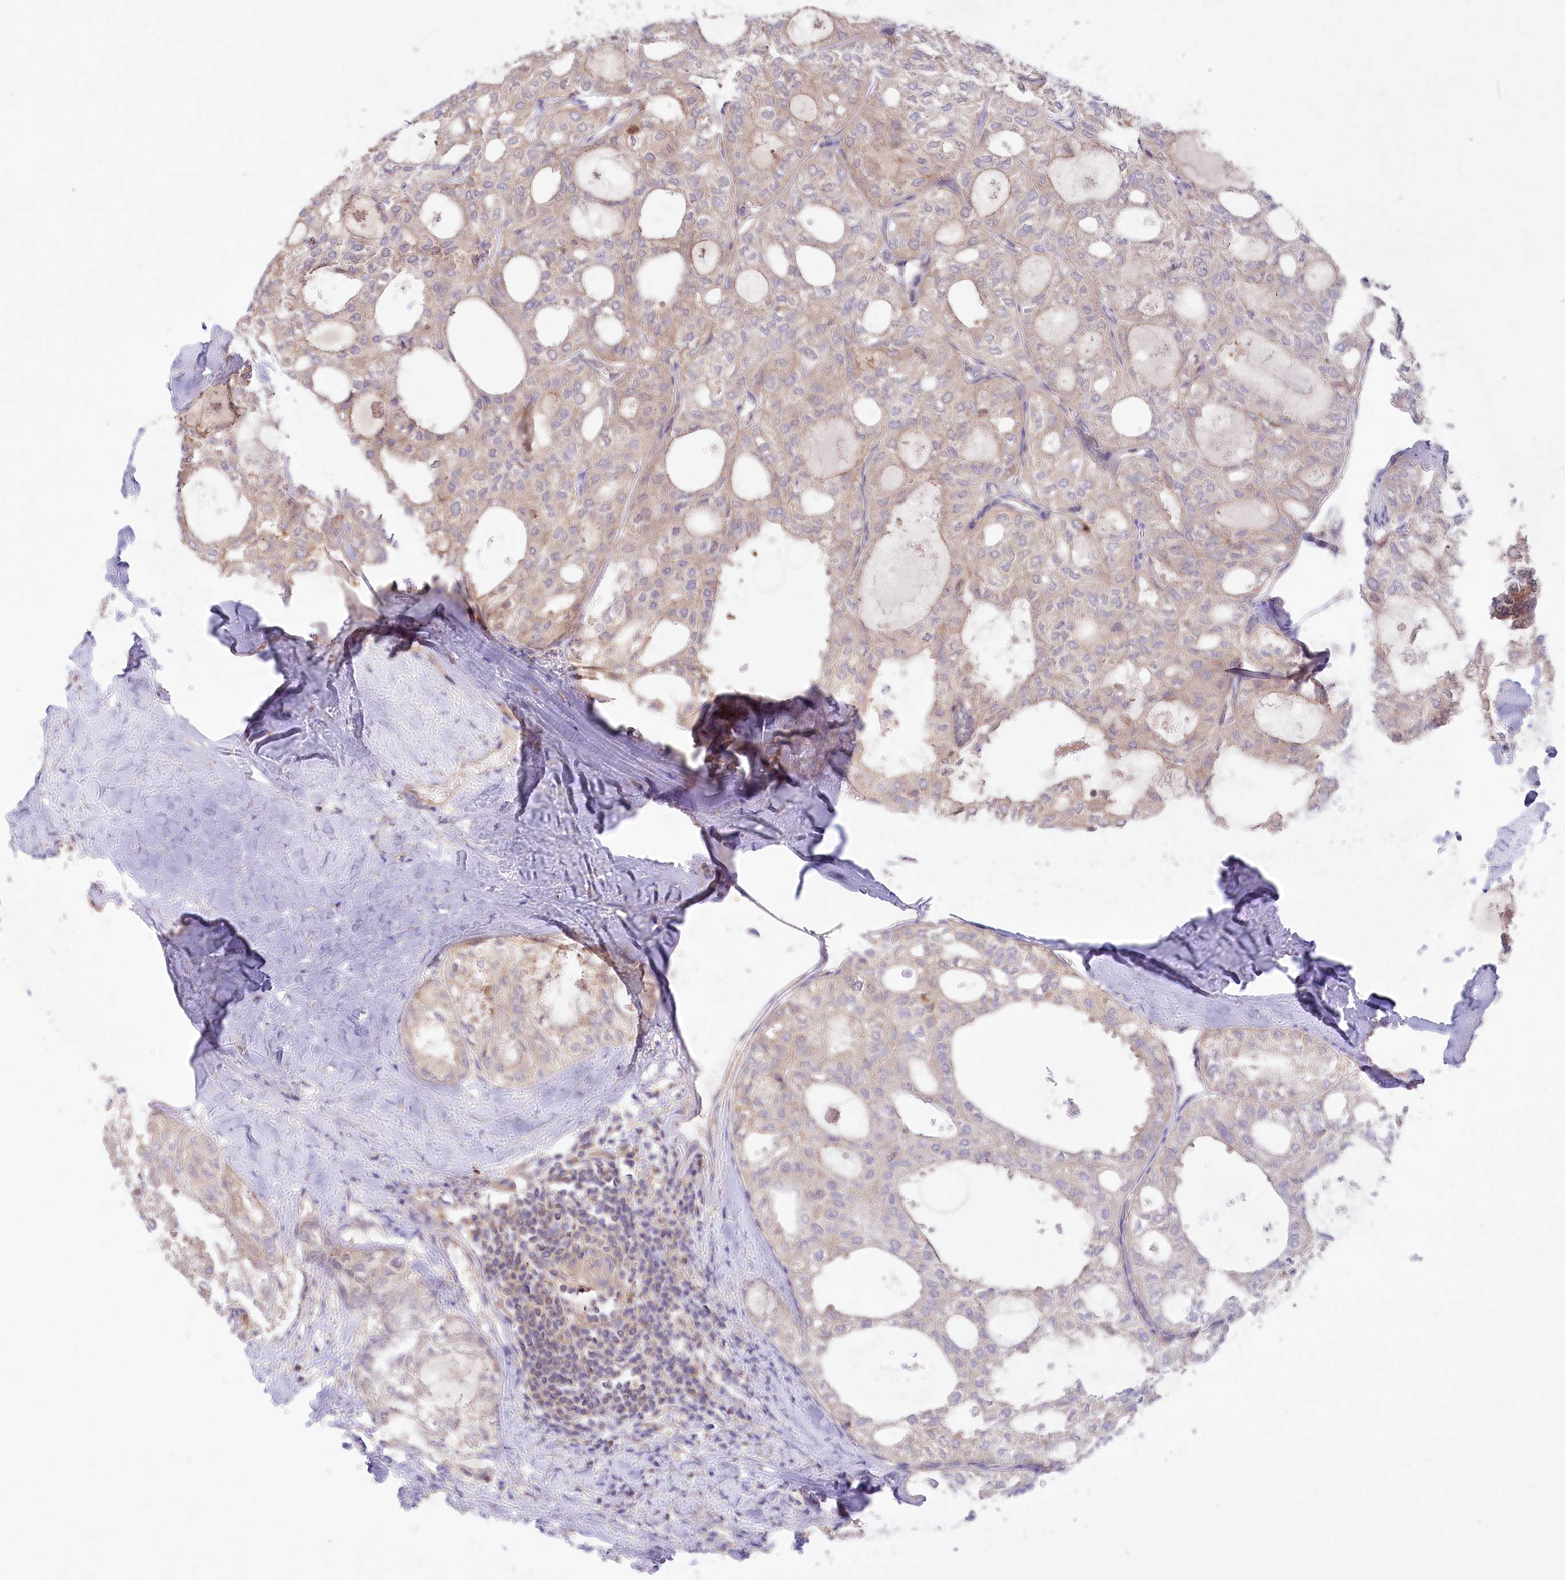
{"staining": {"intensity": "weak", "quantity": "<25%", "location": "cytoplasmic/membranous"}, "tissue": "thyroid cancer", "cell_type": "Tumor cells", "image_type": "cancer", "snomed": [{"axis": "morphology", "description": "Follicular adenoma carcinoma, NOS"}, {"axis": "topography", "description": "Thyroid gland"}], "caption": "Immunohistochemistry (IHC) micrograph of human thyroid cancer stained for a protein (brown), which demonstrates no positivity in tumor cells.", "gene": "UMPS", "patient": {"sex": "male", "age": 75}}